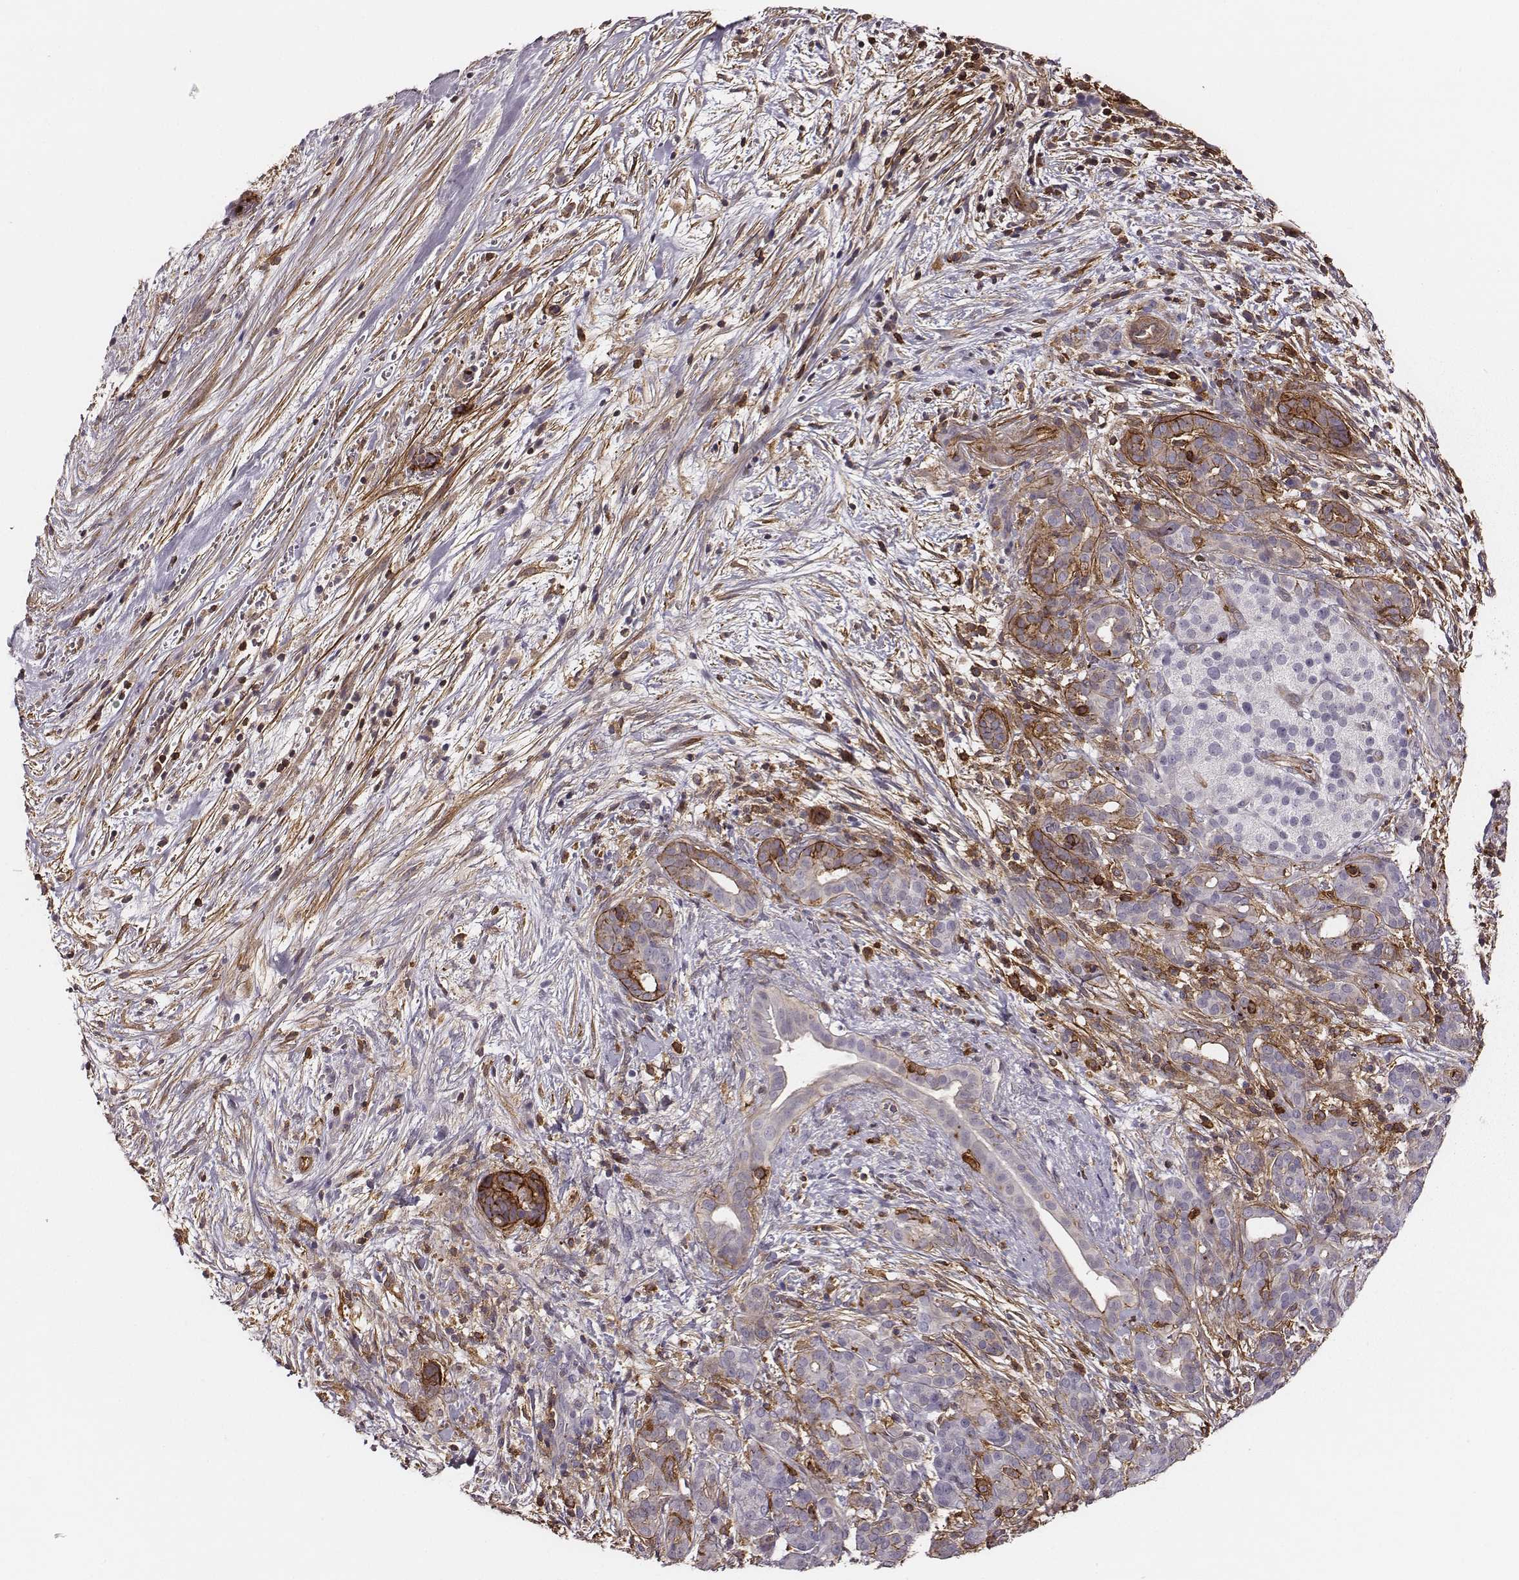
{"staining": {"intensity": "strong", "quantity": "<25%", "location": "cytoplasmic/membranous"}, "tissue": "pancreatic cancer", "cell_type": "Tumor cells", "image_type": "cancer", "snomed": [{"axis": "morphology", "description": "Adenocarcinoma, NOS"}, {"axis": "topography", "description": "Pancreas"}], "caption": "IHC histopathology image of human adenocarcinoma (pancreatic) stained for a protein (brown), which displays medium levels of strong cytoplasmic/membranous positivity in about <25% of tumor cells.", "gene": "ZYX", "patient": {"sex": "male", "age": 44}}